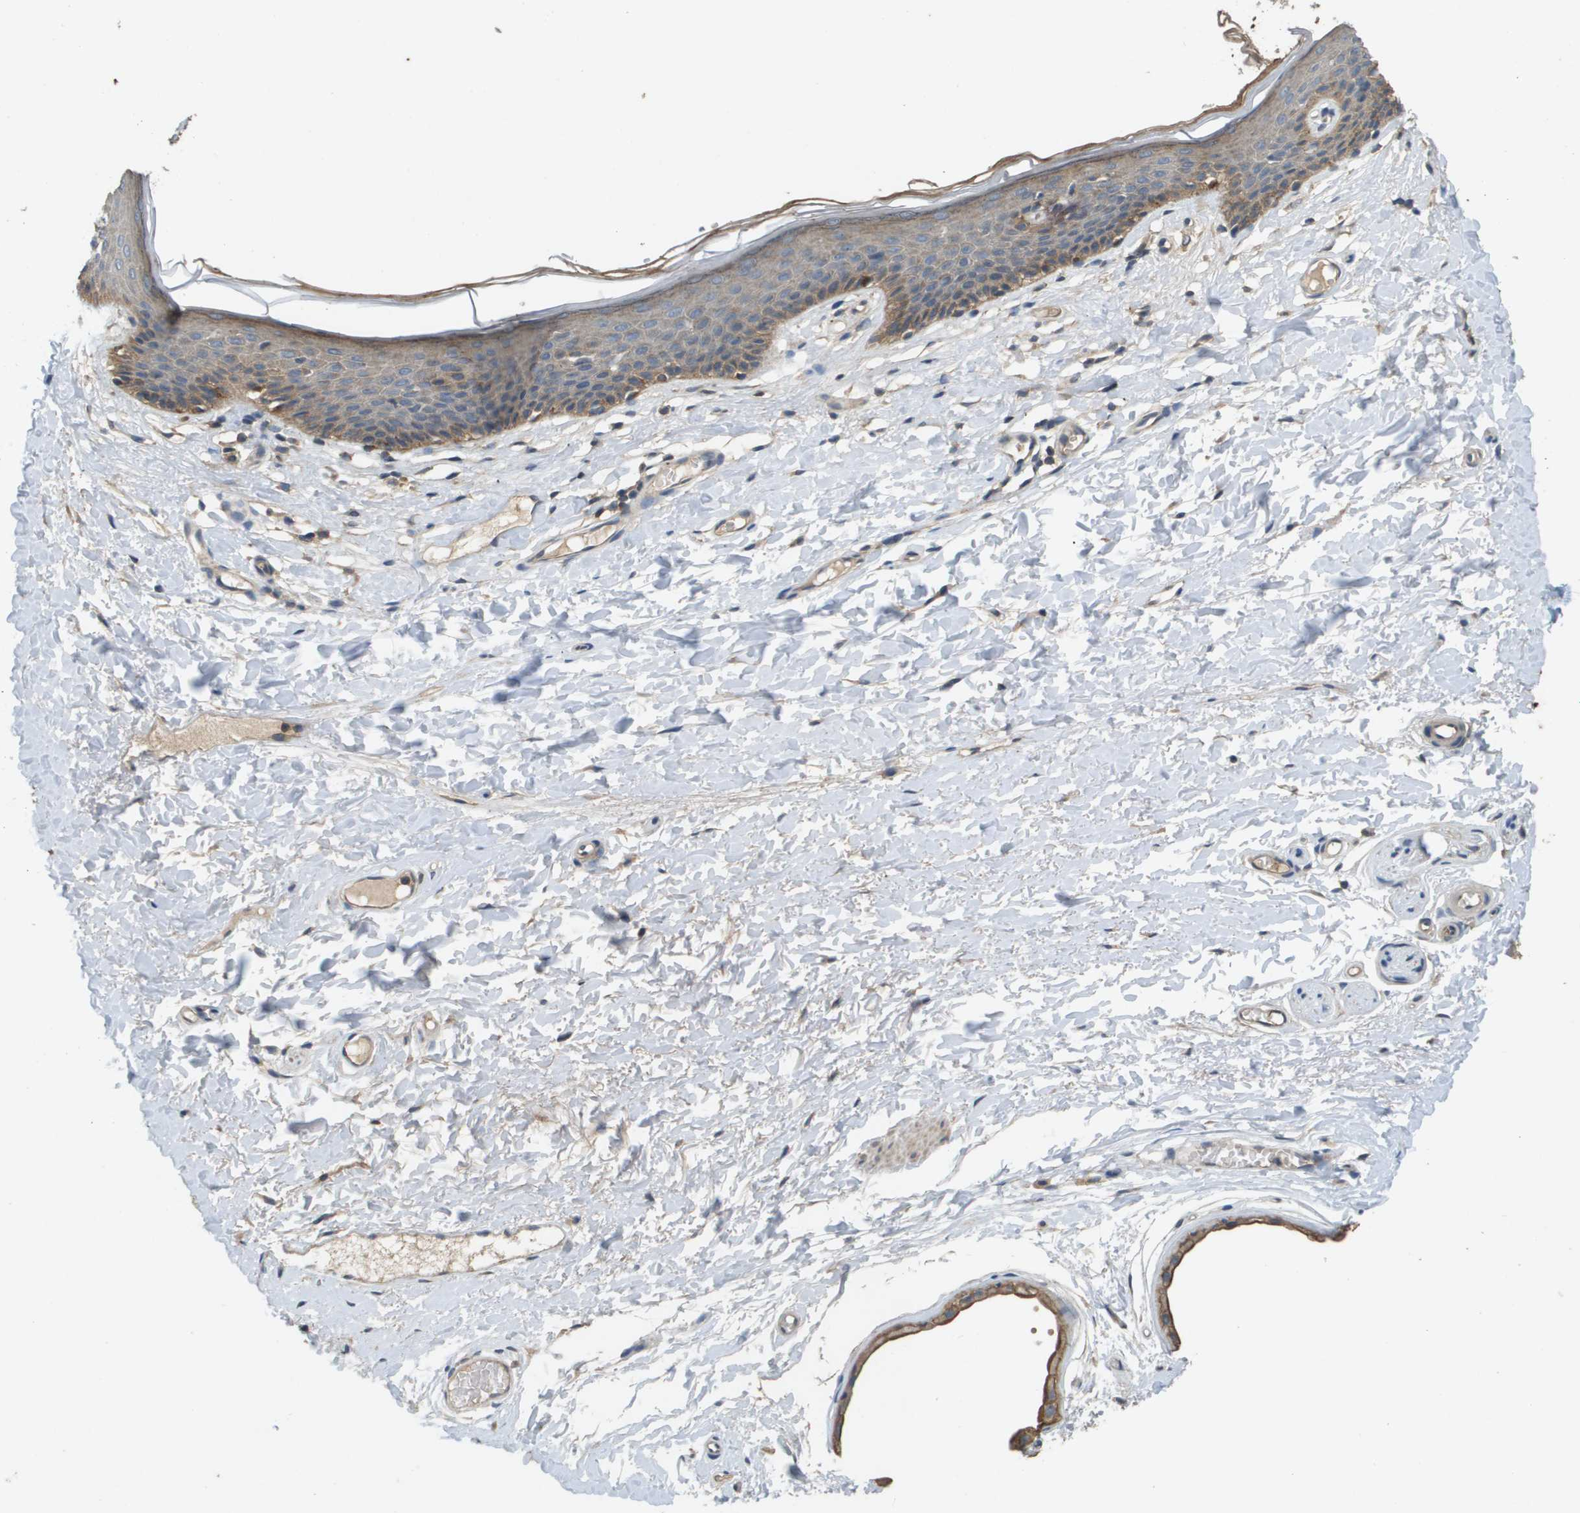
{"staining": {"intensity": "moderate", "quantity": "25%-75%", "location": "cytoplasmic/membranous"}, "tissue": "skin", "cell_type": "Epidermal cells", "image_type": "normal", "snomed": [{"axis": "morphology", "description": "Normal tissue, NOS"}, {"axis": "topography", "description": "Vulva"}], "caption": "Immunohistochemical staining of unremarkable human skin displays medium levels of moderate cytoplasmic/membranous expression in approximately 25%-75% of epidermal cells. The staining was performed using DAB (3,3'-diaminobenzidine) to visualize the protein expression in brown, while the nuclei were stained in blue with hematoxylin (Magnification: 20x).", "gene": "KRT23", "patient": {"sex": "female", "age": 54}}